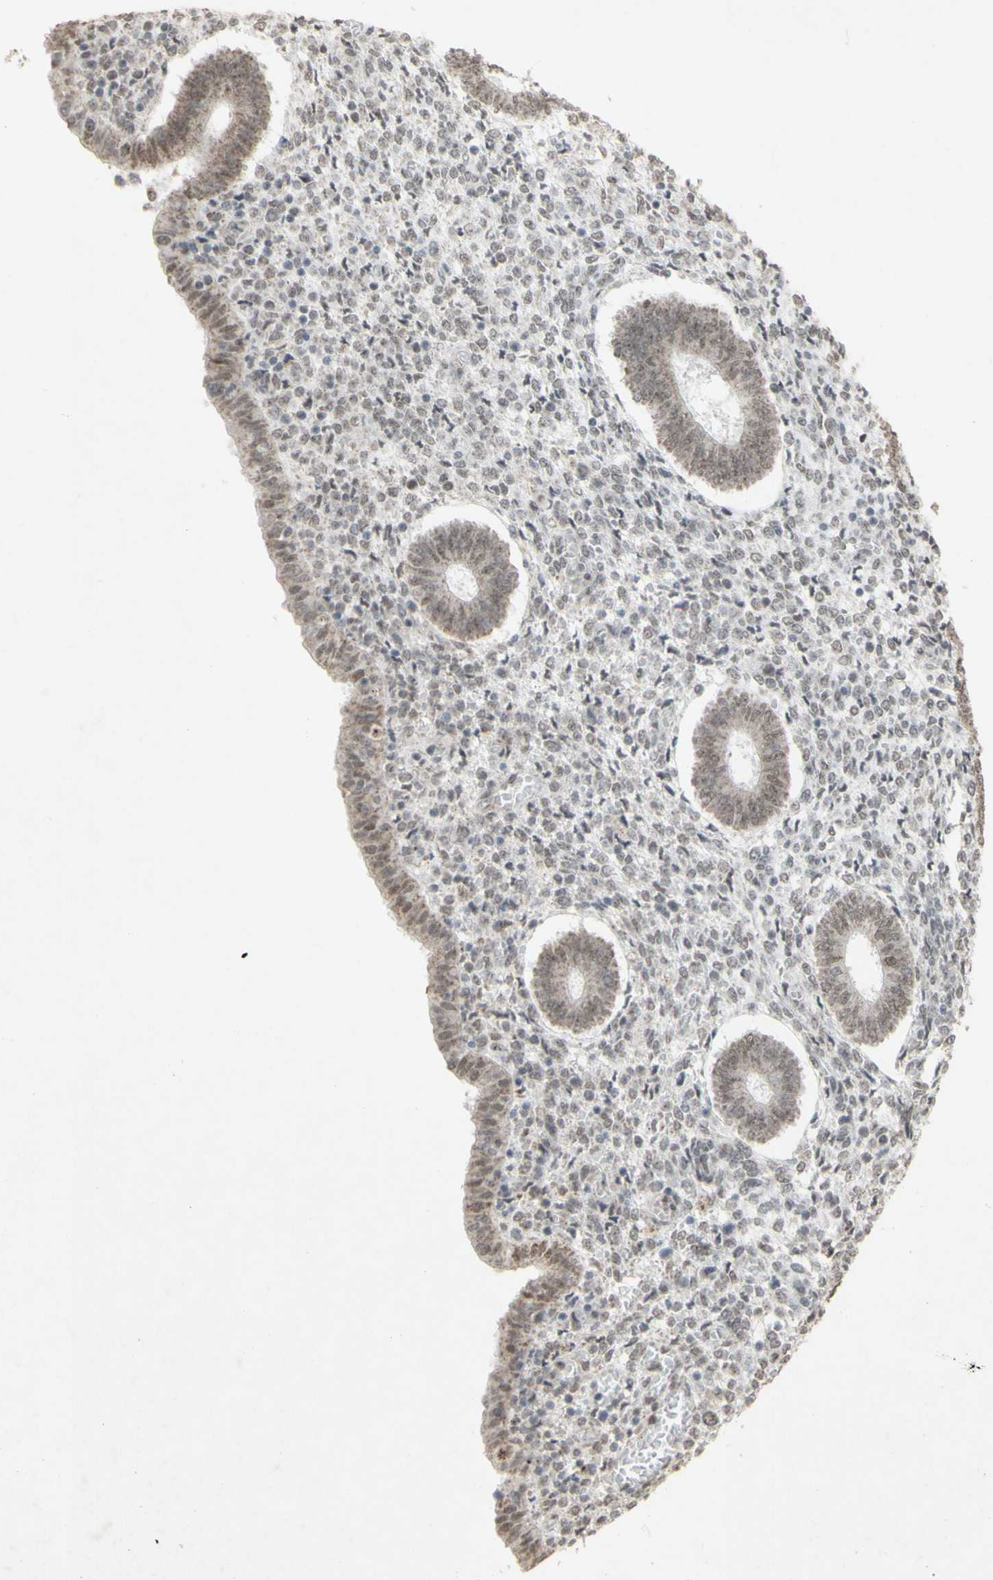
{"staining": {"intensity": "moderate", "quantity": "<25%", "location": "nuclear"}, "tissue": "endometrium", "cell_type": "Cells in endometrial stroma", "image_type": "normal", "snomed": [{"axis": "morphology", "description": "Normal tissue, NOS"}, {"axis": "topography", "description": "Endometrium"}], "caption": "Cells in endometrial stroma reveal low levels of moderate nuclear staining in approximately <25% of cells in unremarkable endometrium.", "gene": "CENPB", "patient": {"sex": "female", "age": 35}}